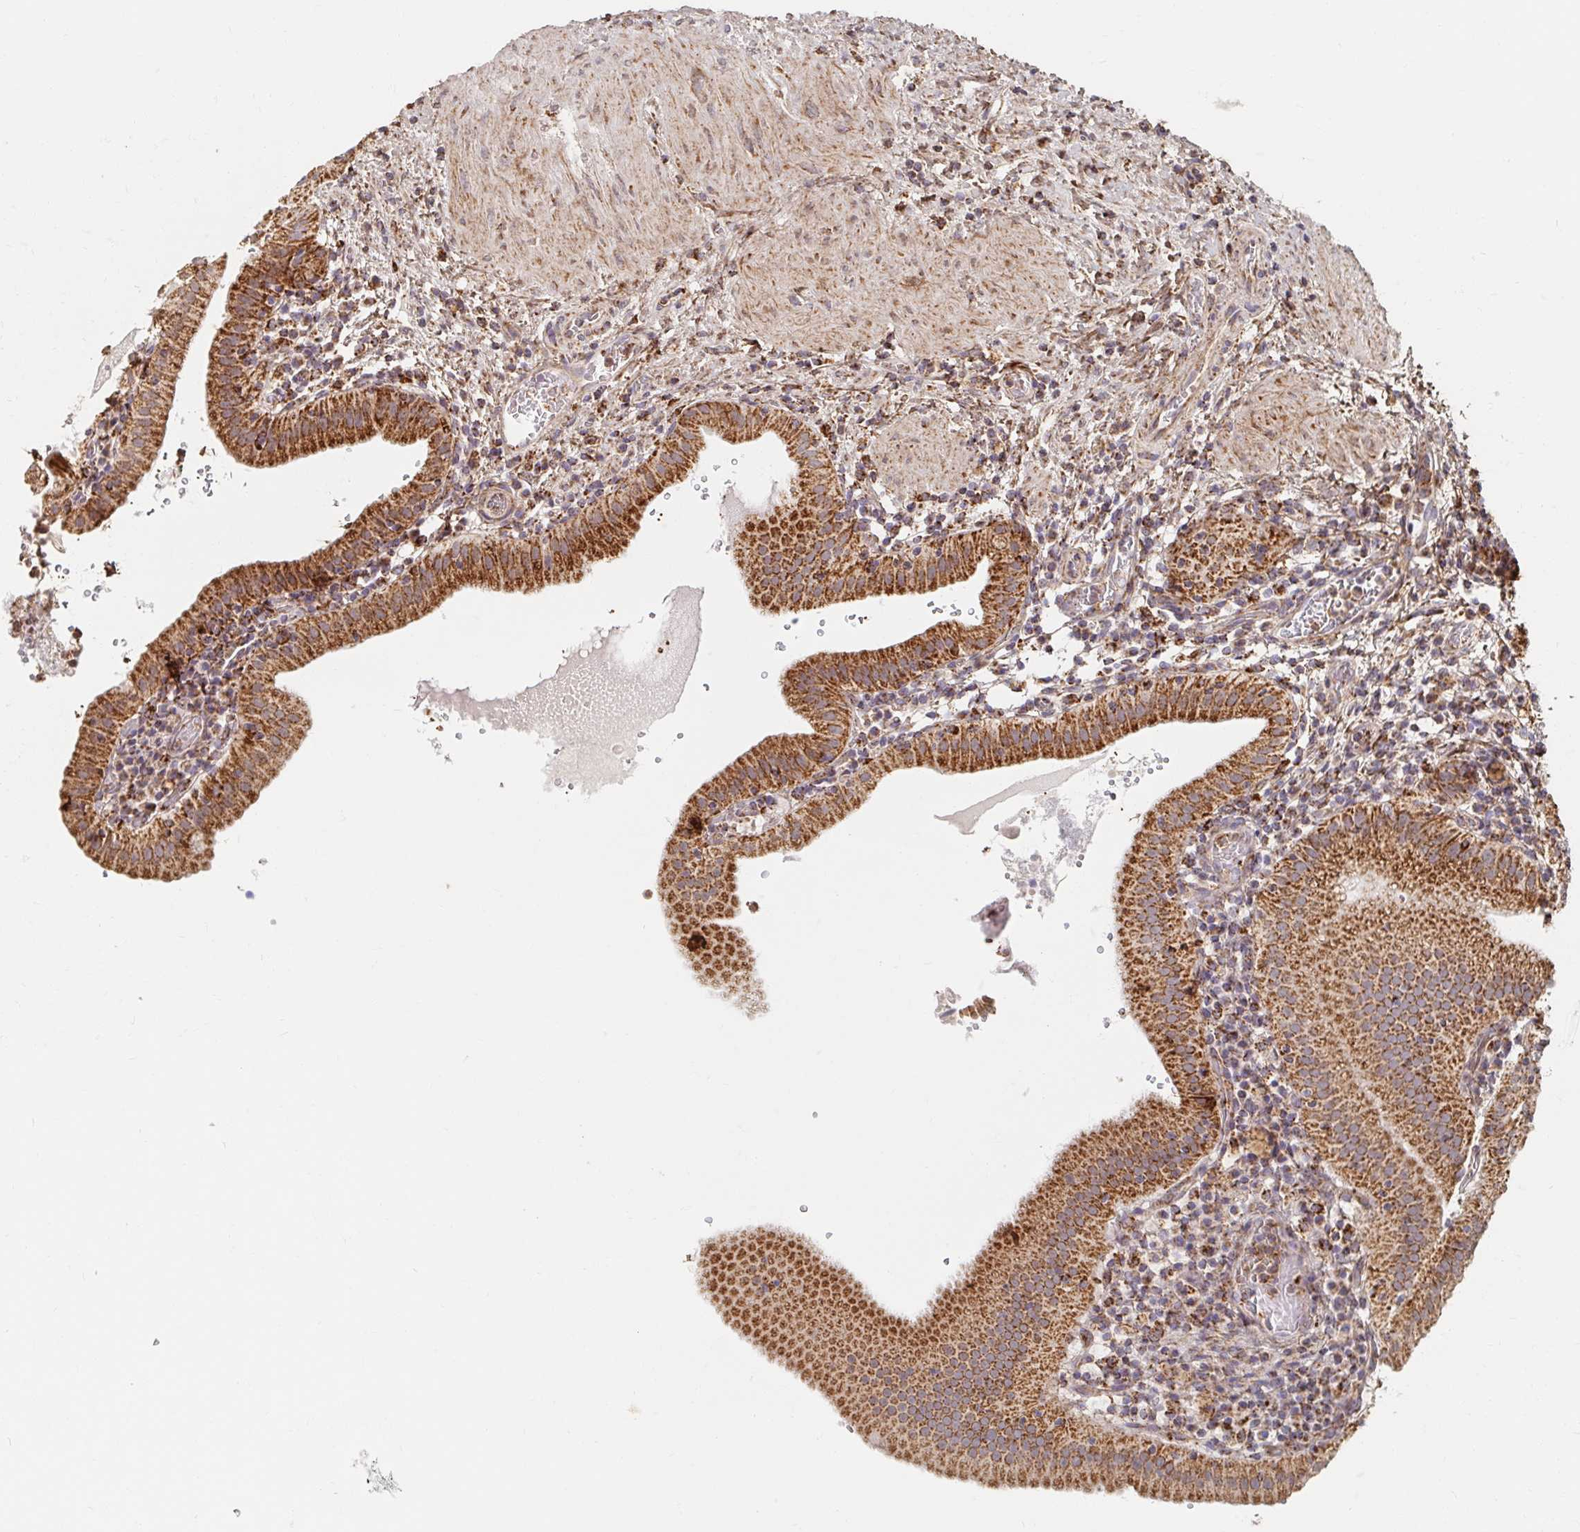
{"staining": {"intensity": "strong", "quantity": ">75%", "location": "cytoplasmic/membranous"}, "tissue": "gallbladder", "cell_type": "Glandular cells", "image_type": "normal", "snomed": [{"axis": "morphology", "description": "Normal tissue, NOS"}, {"axis": "topography", "description": "Gallbladder"}], "caption": "An immunohistochemistry (IHC) micrograph of normal tissue is shown. Protein staining in brown labels strong cytoplasmic/membranous positivity in gallbladder within glandular cells. (brown staining indicates protein expression, while blue staining denotes nuclei).", "gene": "MAVS", "patient": {"sex": "male", "age": 26}}